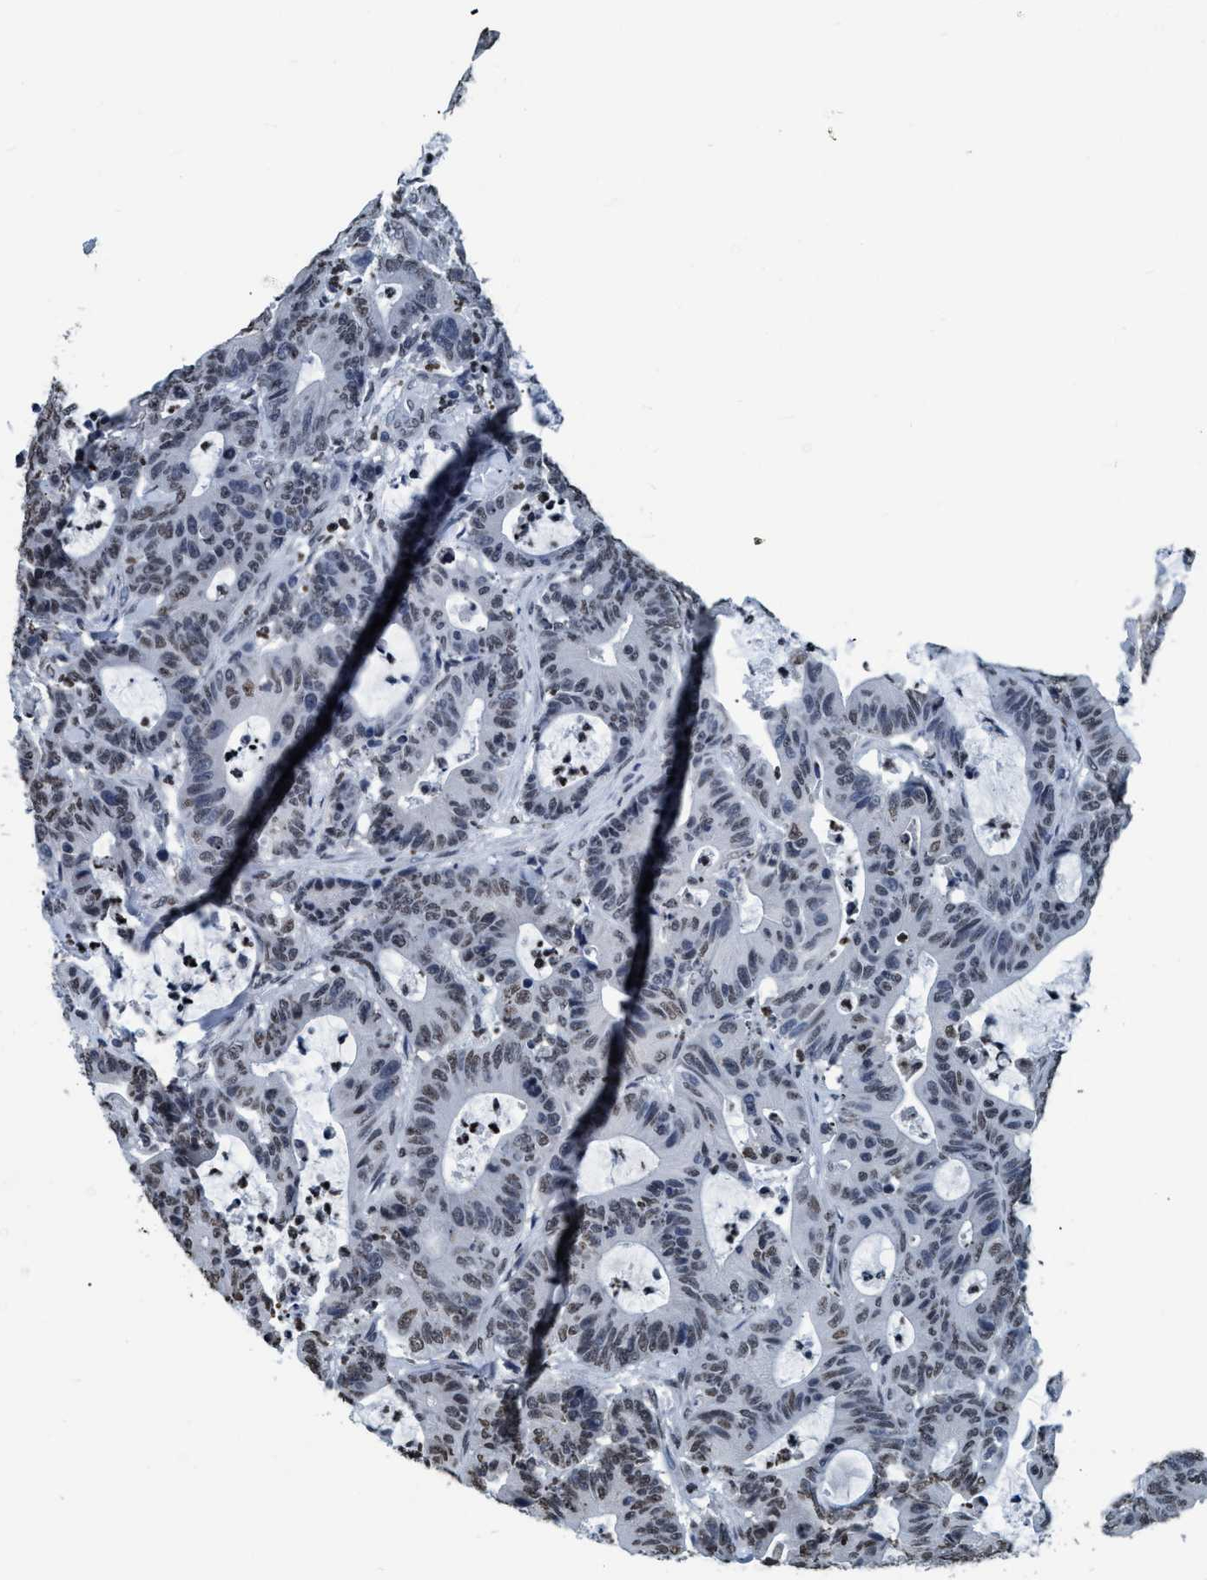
{"staining": {"intensity": "weak", "quantity": ">75%", "location": "nuclear"}, "tissue": "colorectal cancer", "cell_type": "Tumor cells", "image_type": "cancer", "snomed": [{"axis": "morphology", "description": "Adenocarcinoma, NOS"}, {"axis": "topography", "description": "Colon"}], "caption": "The micrograph reveals immunohistochemical staining of colorectal cancer (adenocarcinoma). There is weak nuclear positivity is present in about >75% of tumor cells. (DAB IHC with brightfield microscopy, high magnification).", "gene": "CCNE2", "patient": {"sex": "female", "age": 84}}